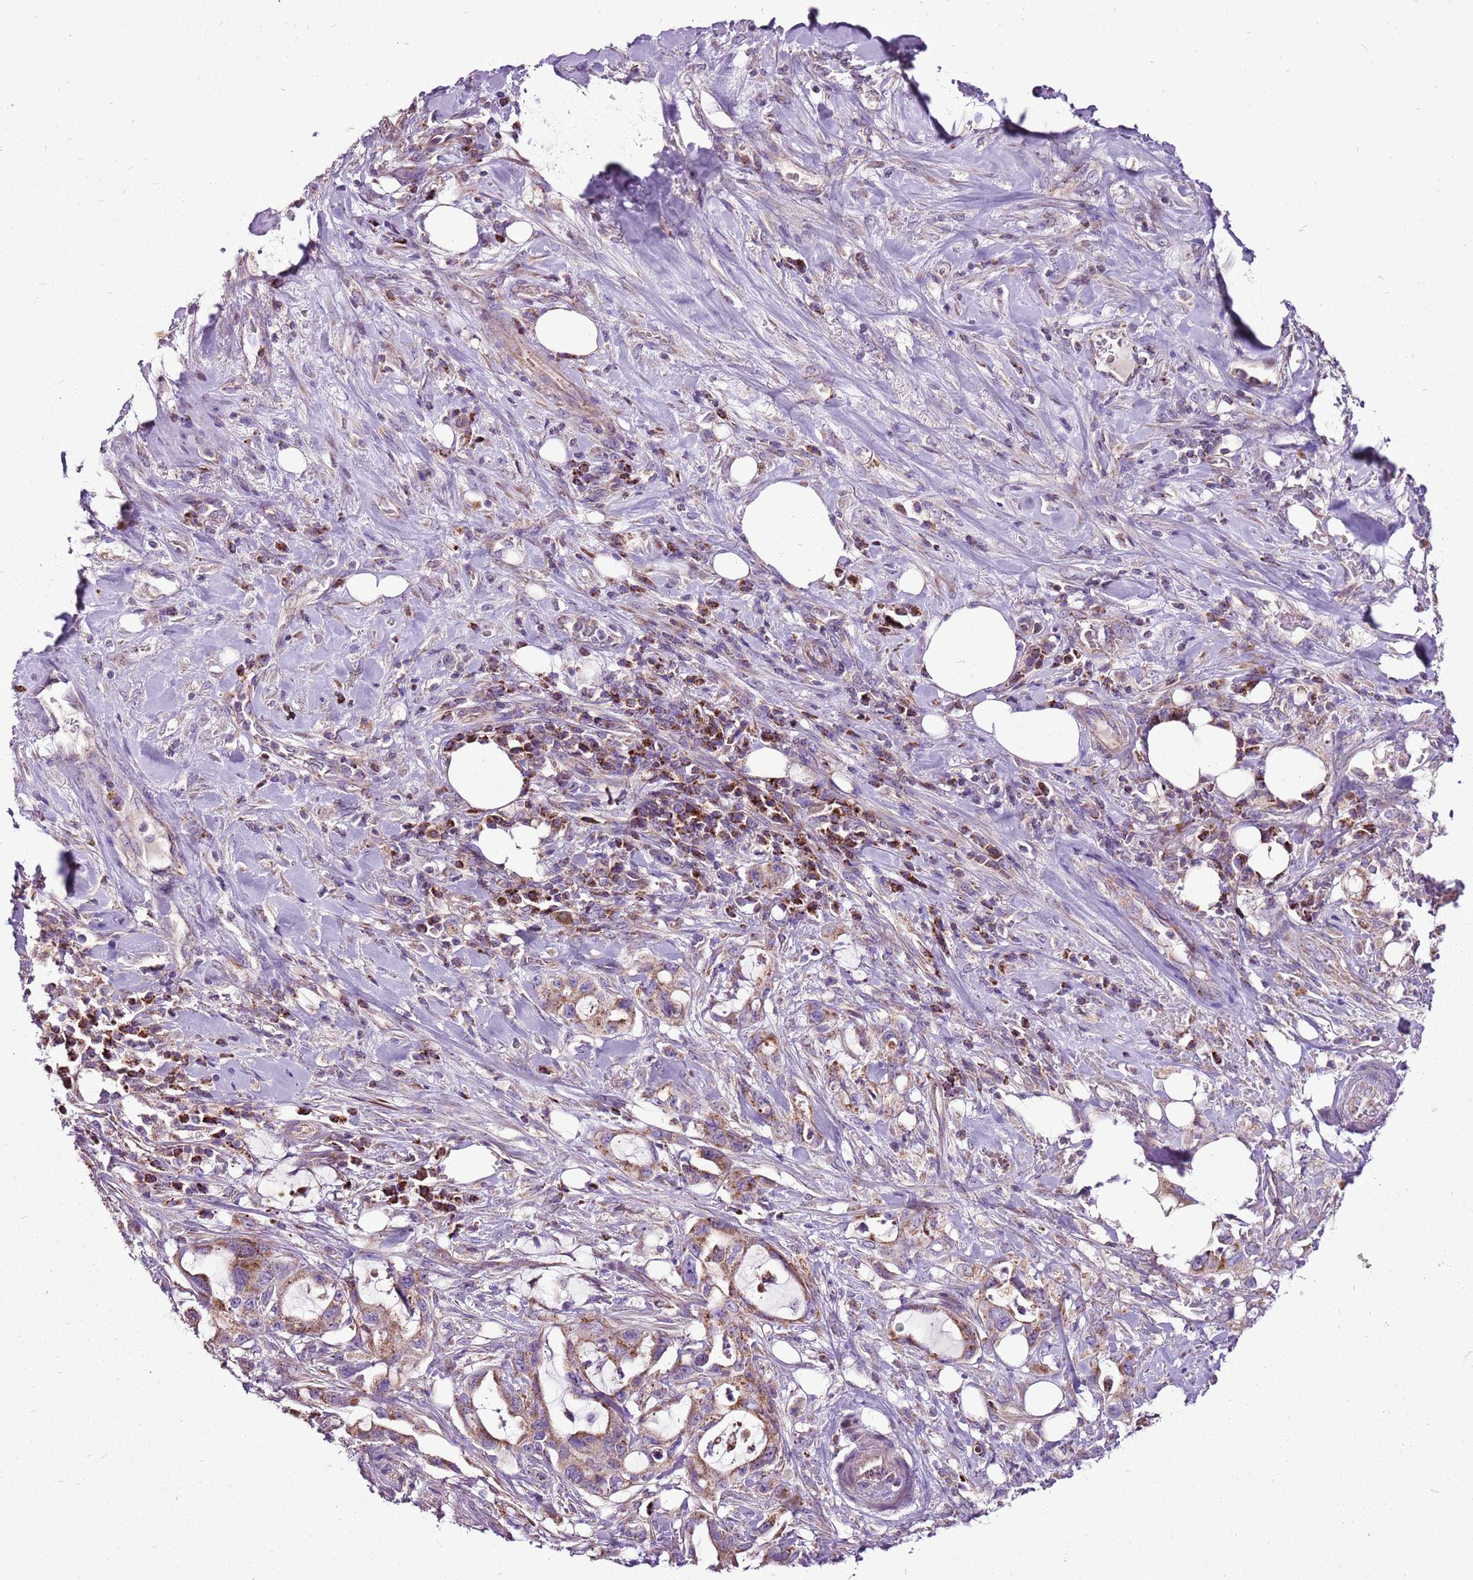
{"staining": {"intensity": "moderate", "quantity": ">75%", "location": "cytoplasmic/membranous"}, "tissue": "pancreatic cancer", "cell_type": "Tumor cells", "image_type": "cancer", "snomed": [{"axis": "morphology", "description": "Adenocarcinoma, NOS"}, {"axis": "topography", "description": "Pancreas"}], "caption": "Moderate cytoplasmic/membranous staining for a protein is identified in approximately >75% of tumor cells of pancreatic cancer using immunohistochemistry (IHC).", "gene": "GCDH", "patient": {"sex": "female", "age": 61}}